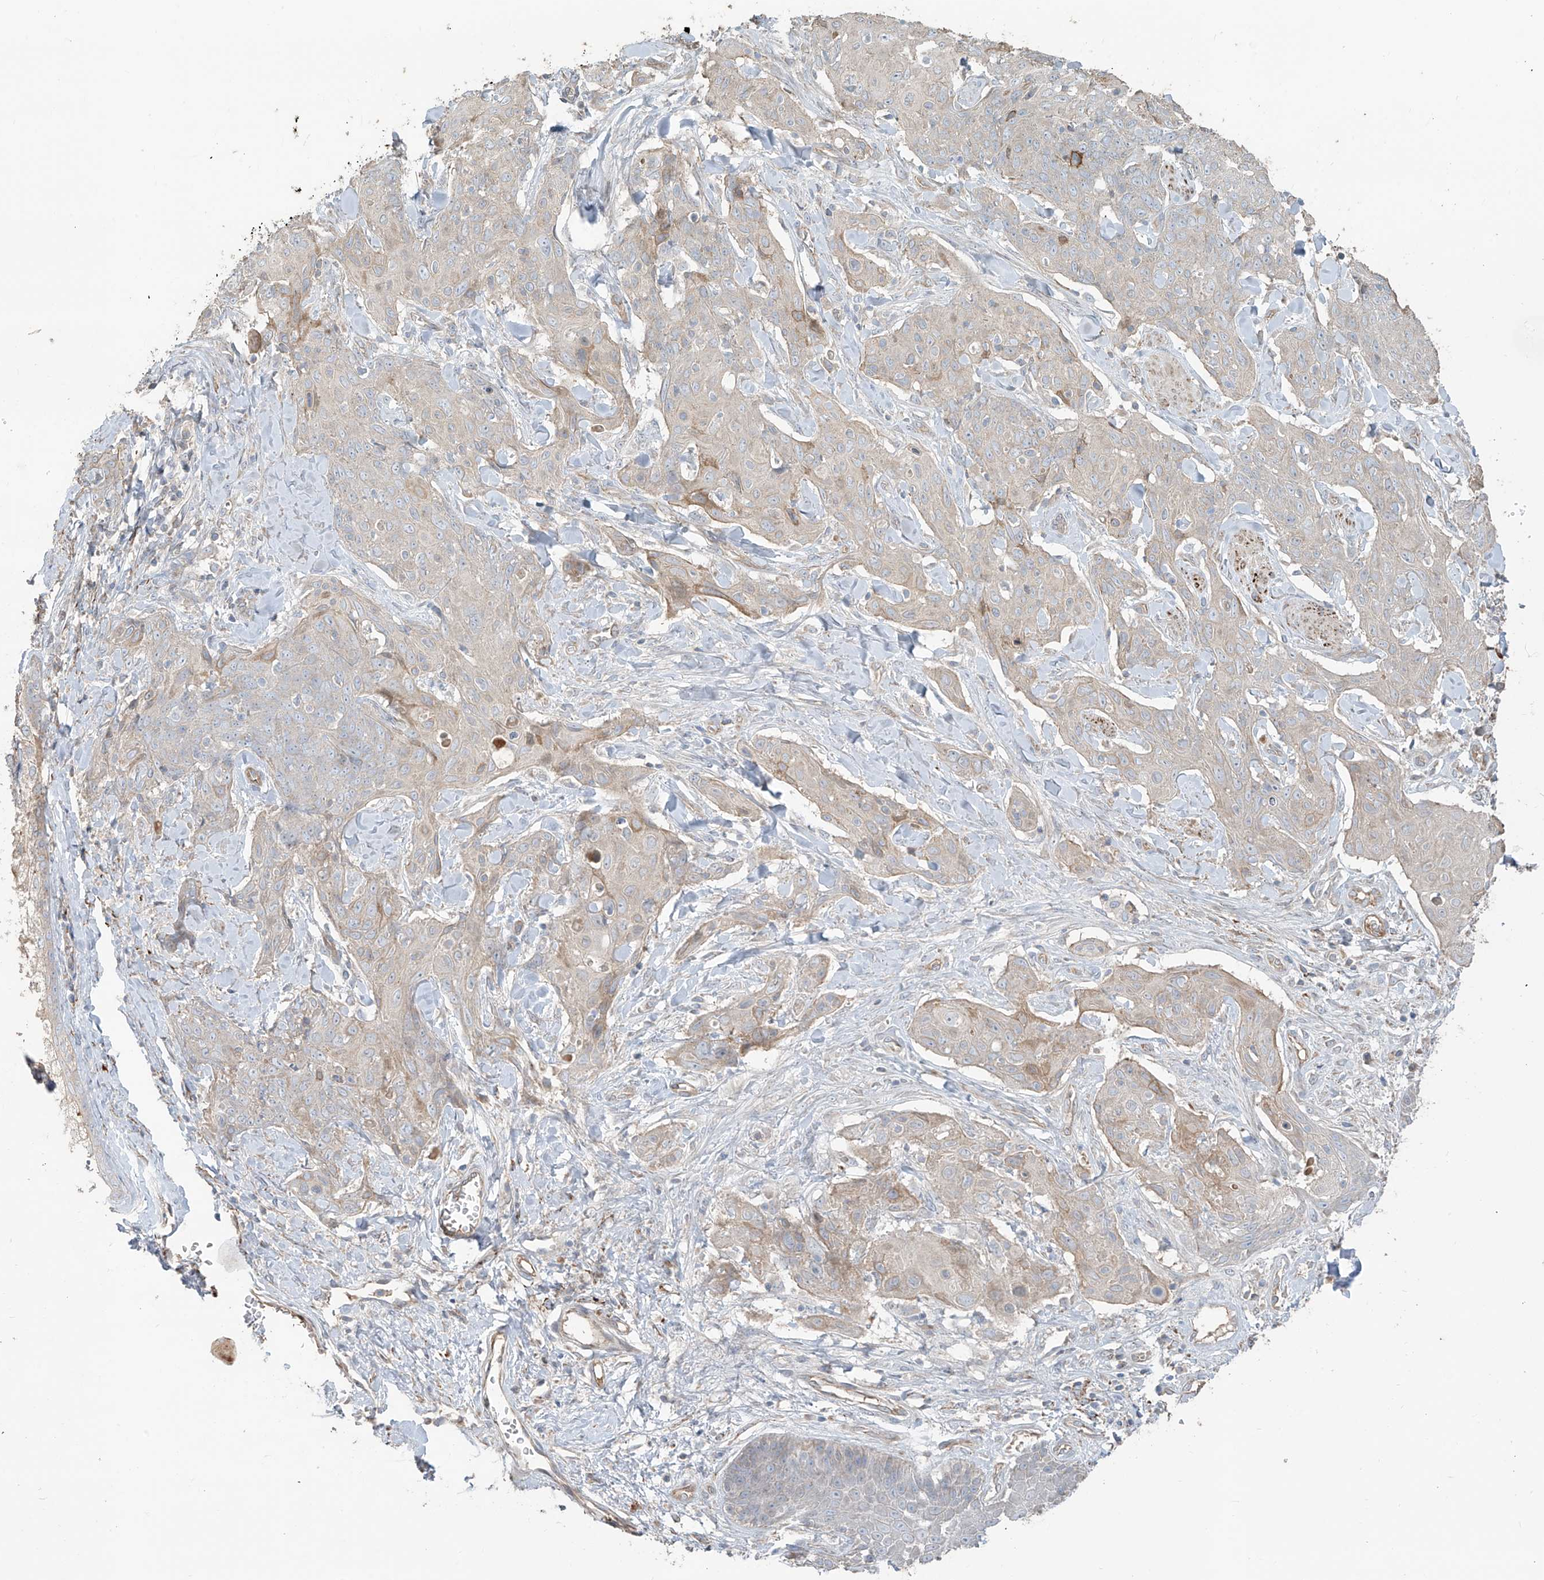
{"staining": {"intensity": "negative", "quantity": "none", "location": "none"}, "tissue": "skin cancer", "cell_type": "Tumor cells", "image_type": "cancer", "snomed": [{"axis": "morphology", "description": "Squamous cell carcinoma, NOS"}, {"axis": "topography", "description": "Skin"}, {"axis": "topography", "description": "Vulva"}], "caption": "Photomicrograph shows no protein expression in tumor cells of skin cancer (squamous cell carcinoma) tissue. (IHC, brightfield microscopy, high magnification).", "gene": "ABTB1", "patient": {"sex": "female", "age": 85}}